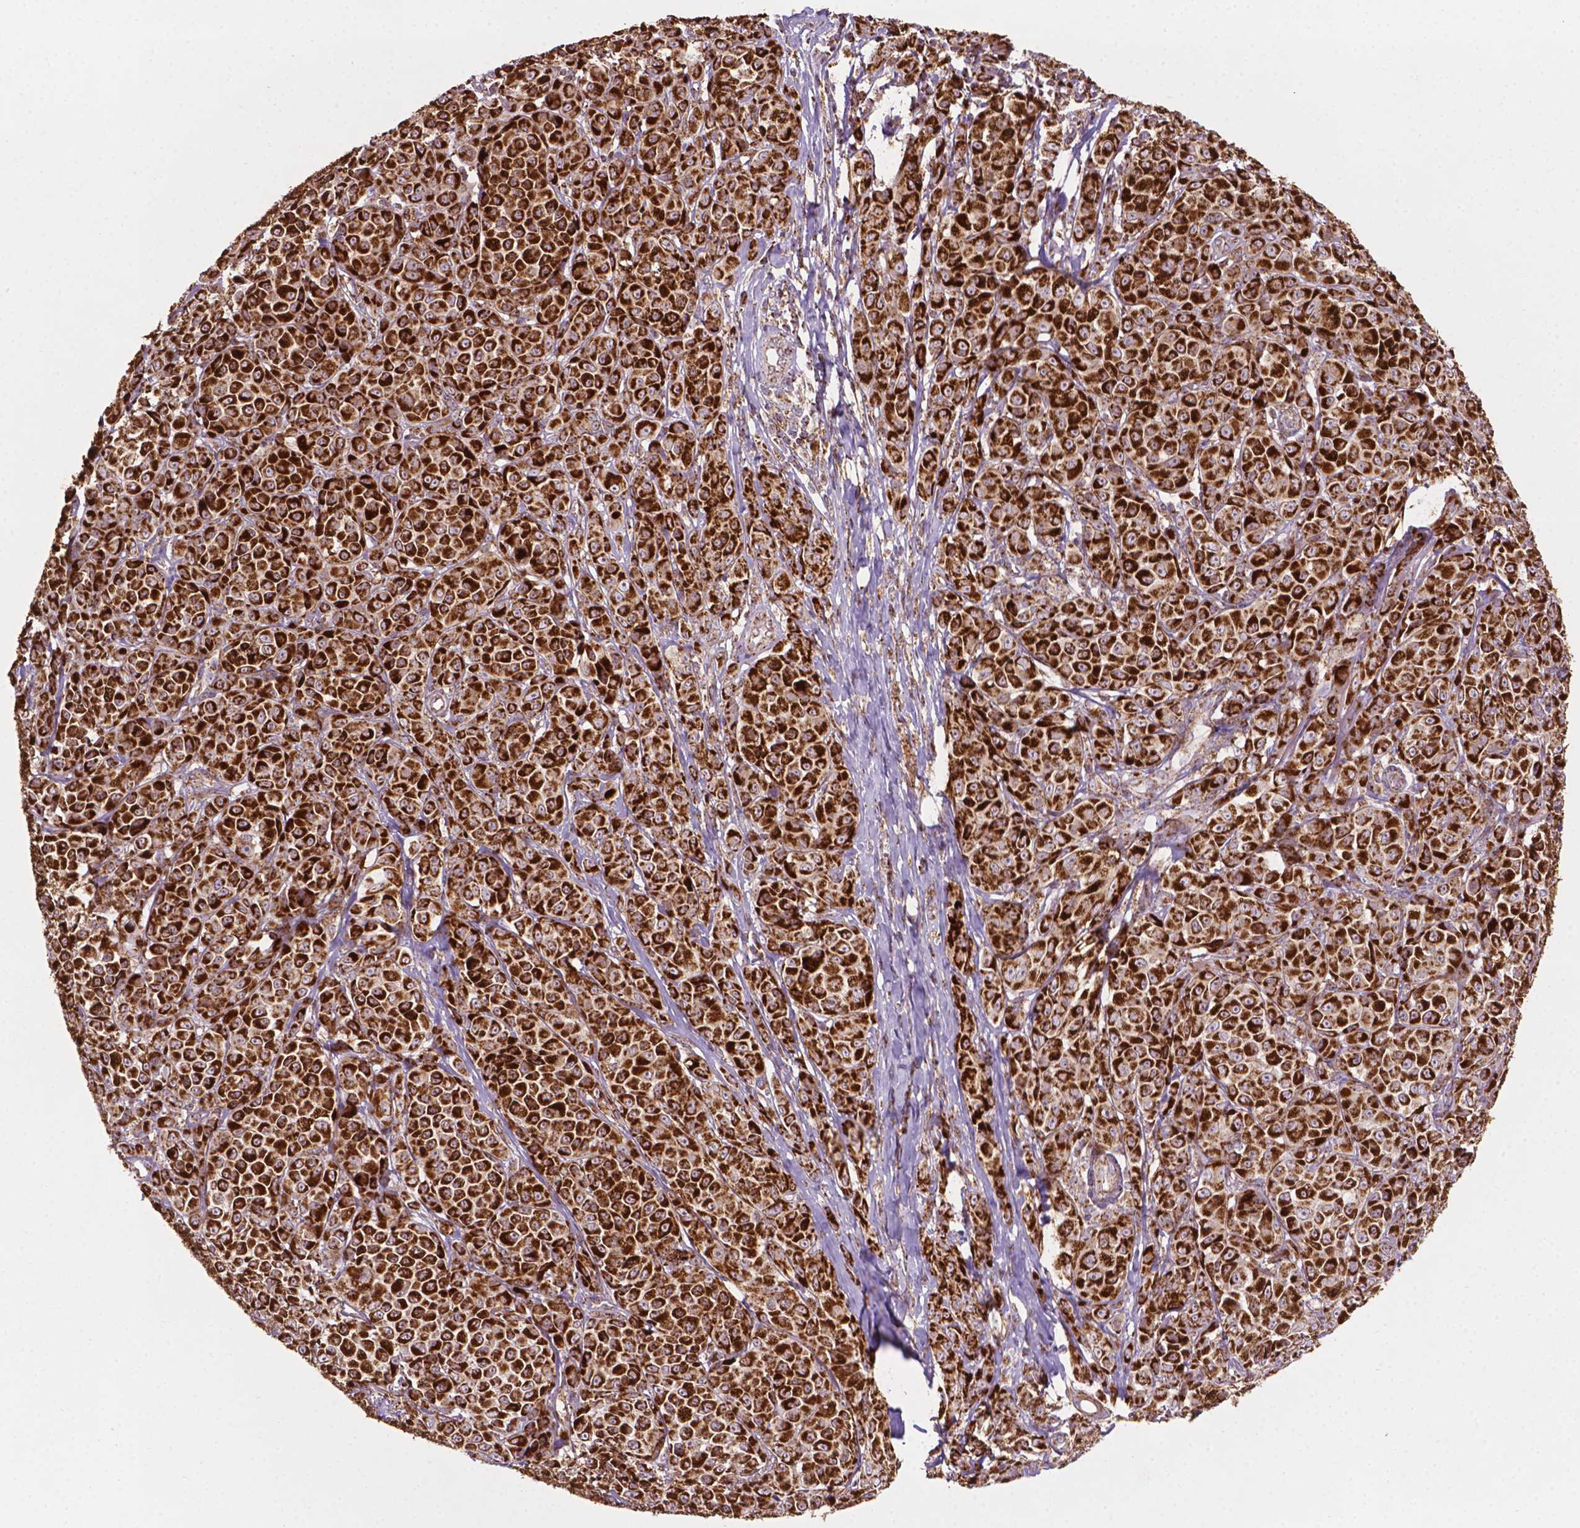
{"staining": {"intensity": "strong", "quantity": ">75%", "location": "cytoplasmic/membranous"}, "tissue": "melanoma", "cell_type": "Tumor cells", "image_type": "cancer", "snomed": [{"axis": "morphology", "description": "Malignant melanoma, NOS"}, {"axis": "topography", "description": "Skin"}], "caption": "This is an image of immunohistochemistry staining of malignant melanoma, which shows strong staining in the cytoplasmic/membranous of tumor cells.", "gene": "ILVBL", "patient": {"sex": "male", "age": 89}}